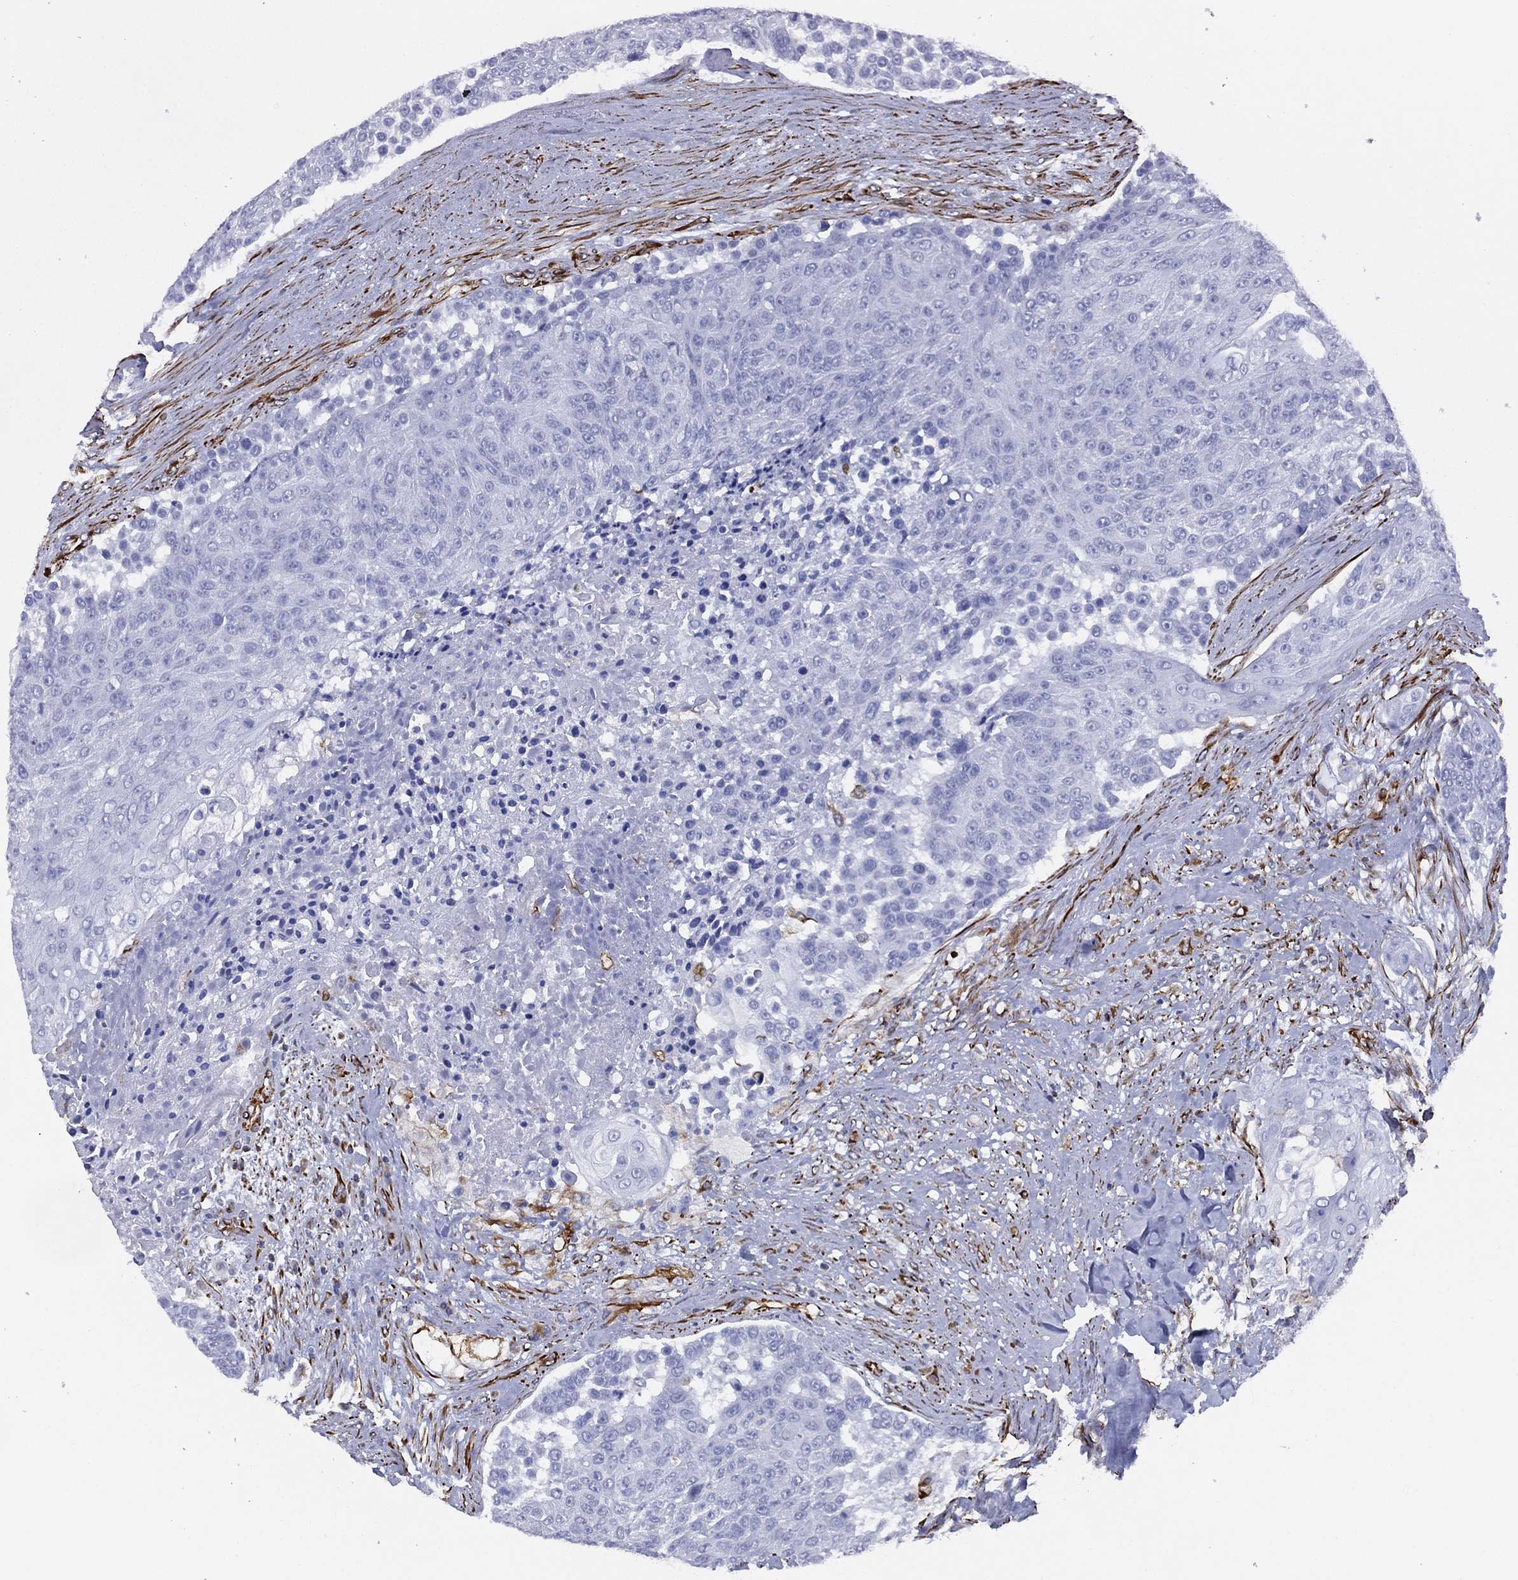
{"staining": {"intensity": "negative", "quantity": "none", "location": "none"}, "tissue": "urothelial cancer", "cell_type": "Tumor cells", "image_type": "cancer", "snomed": [{"axis": "morphology", "description": "Urothelial carcinoma, High grade"}, {"axis": "topography", "description": "Urinary bladder"}], "caption": "This photomicrograph is of urothelial carcinoma (high-grade) stained with immunohistochemistry to label a protein in brown with the nuclei are counter-stained blue. There is no expression in tumor cells. (Stains: DAB (3,3'-diaminobenzidine) immunohistochemistry (IHC) with hematoxylin counter stain, Microscopy: brightfield microscopy at high magnification).", "gene": "MAS1", "patient": {"sex": "female", "age": 63}}